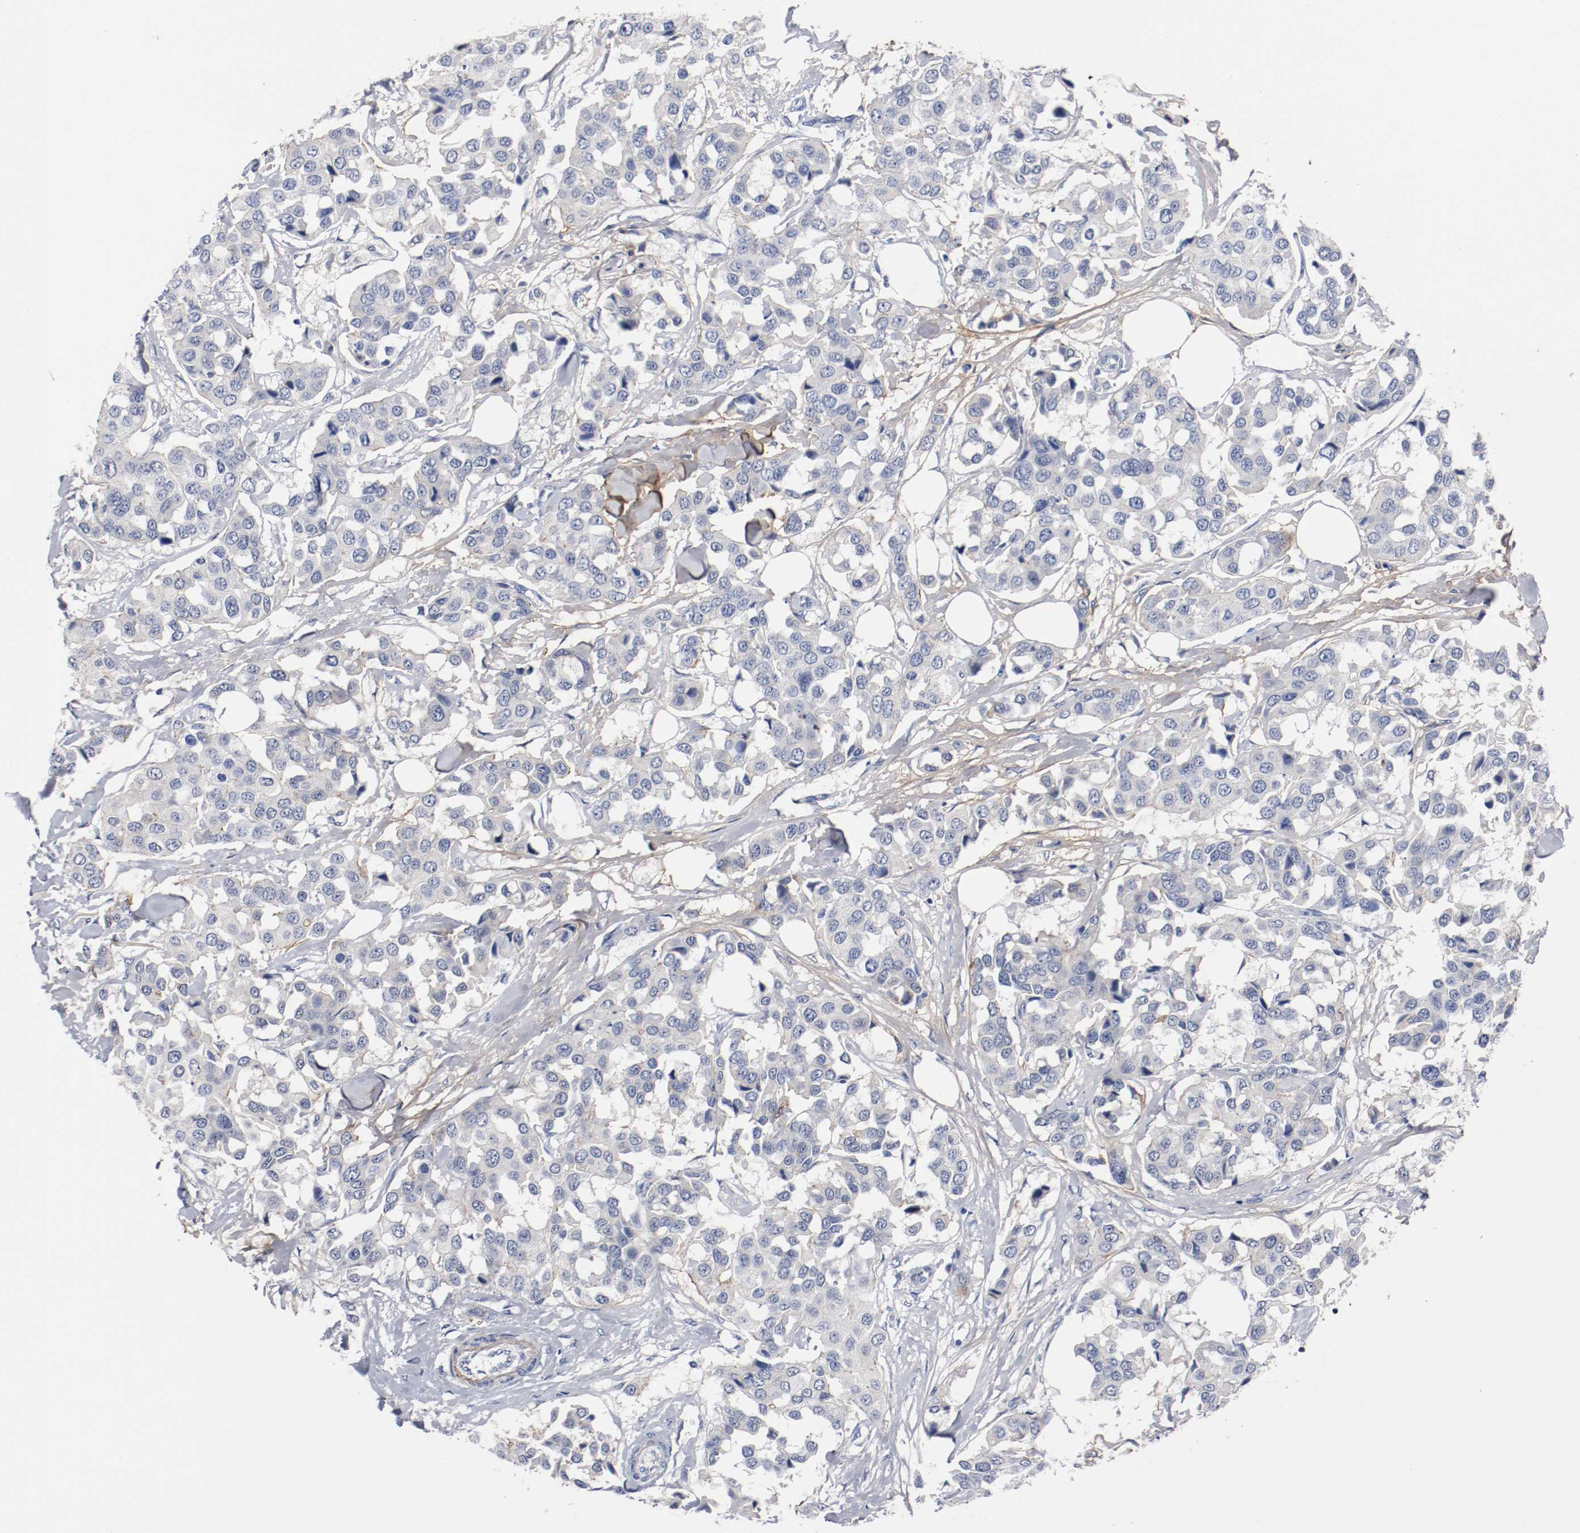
{"staining": {"intensity": "weak", "quantity": "<25%", "location": "cytoplasmic/membranous"}, "tissue": "breast cancer", "cell_type": "Tumor cells", "image_type": "cancer", "snomed": [{"axis": "morphology", "description": "Duct carcinoma"}, {"axis": "topography", "description": "Breast"}], "caption": "Histopathology image shows no protein staining in tumor cells of breast invasive ductal carcinoma tissue.", "gene": "TNC", "patient": {"sex": "female", "age": 80}}